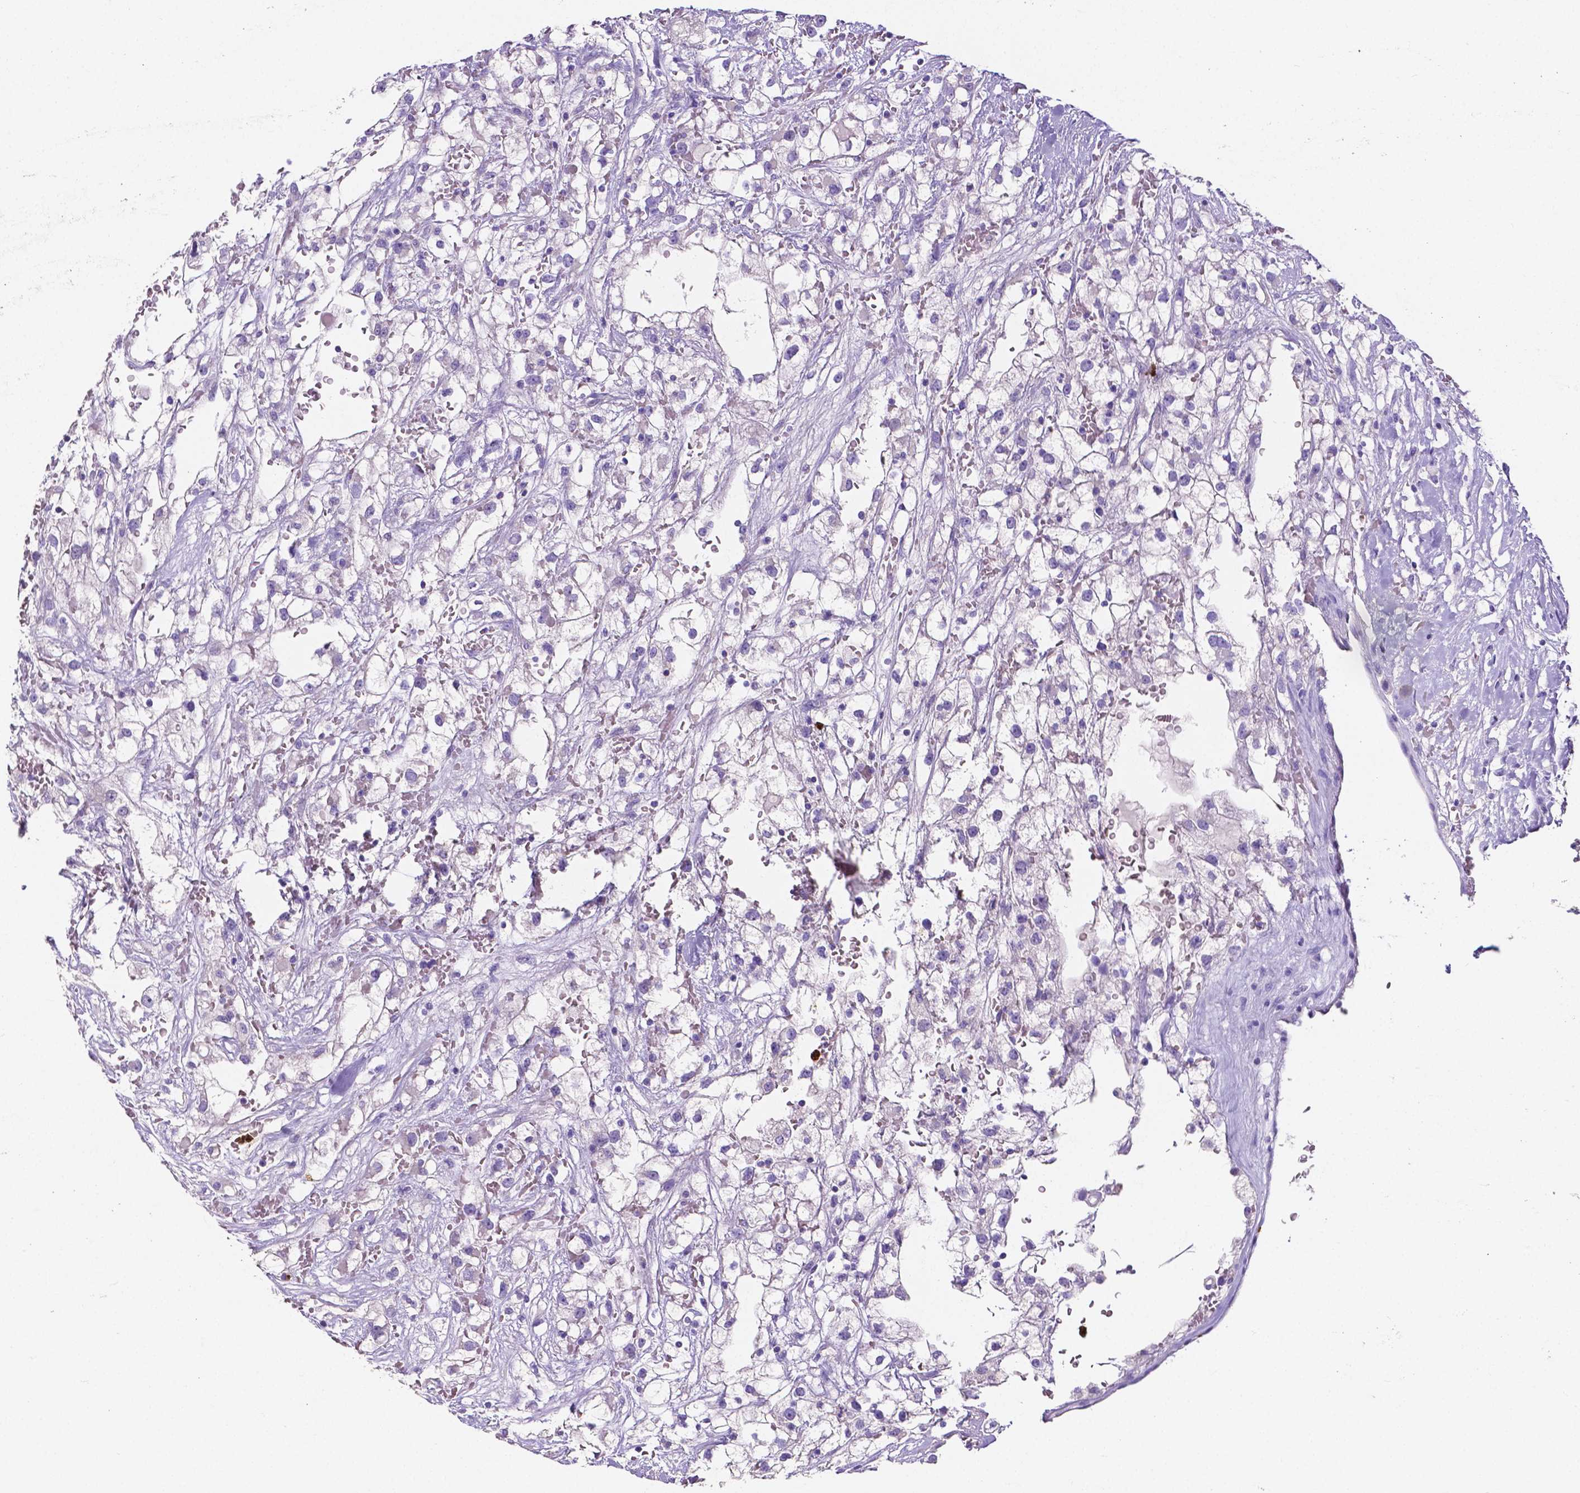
{"staining": {"intensity": "negative", "quantity": "none", "location": "none"}, "tissue": "renal cancer", "cell_type": "Tumor cells", "image_type": "cancer", "snomed": [{"axis": "morphology", "description": "Adenocarcinoma, NOS"}, {"axis": "topography", "description": "Kidney"}], "caption": "This is an immunohistochemistry image of human renal adenocarcinoma. There is no positivity in tumor cells.", "gene": "MMP9", "patient": {"sex": "male", "age": 59}}